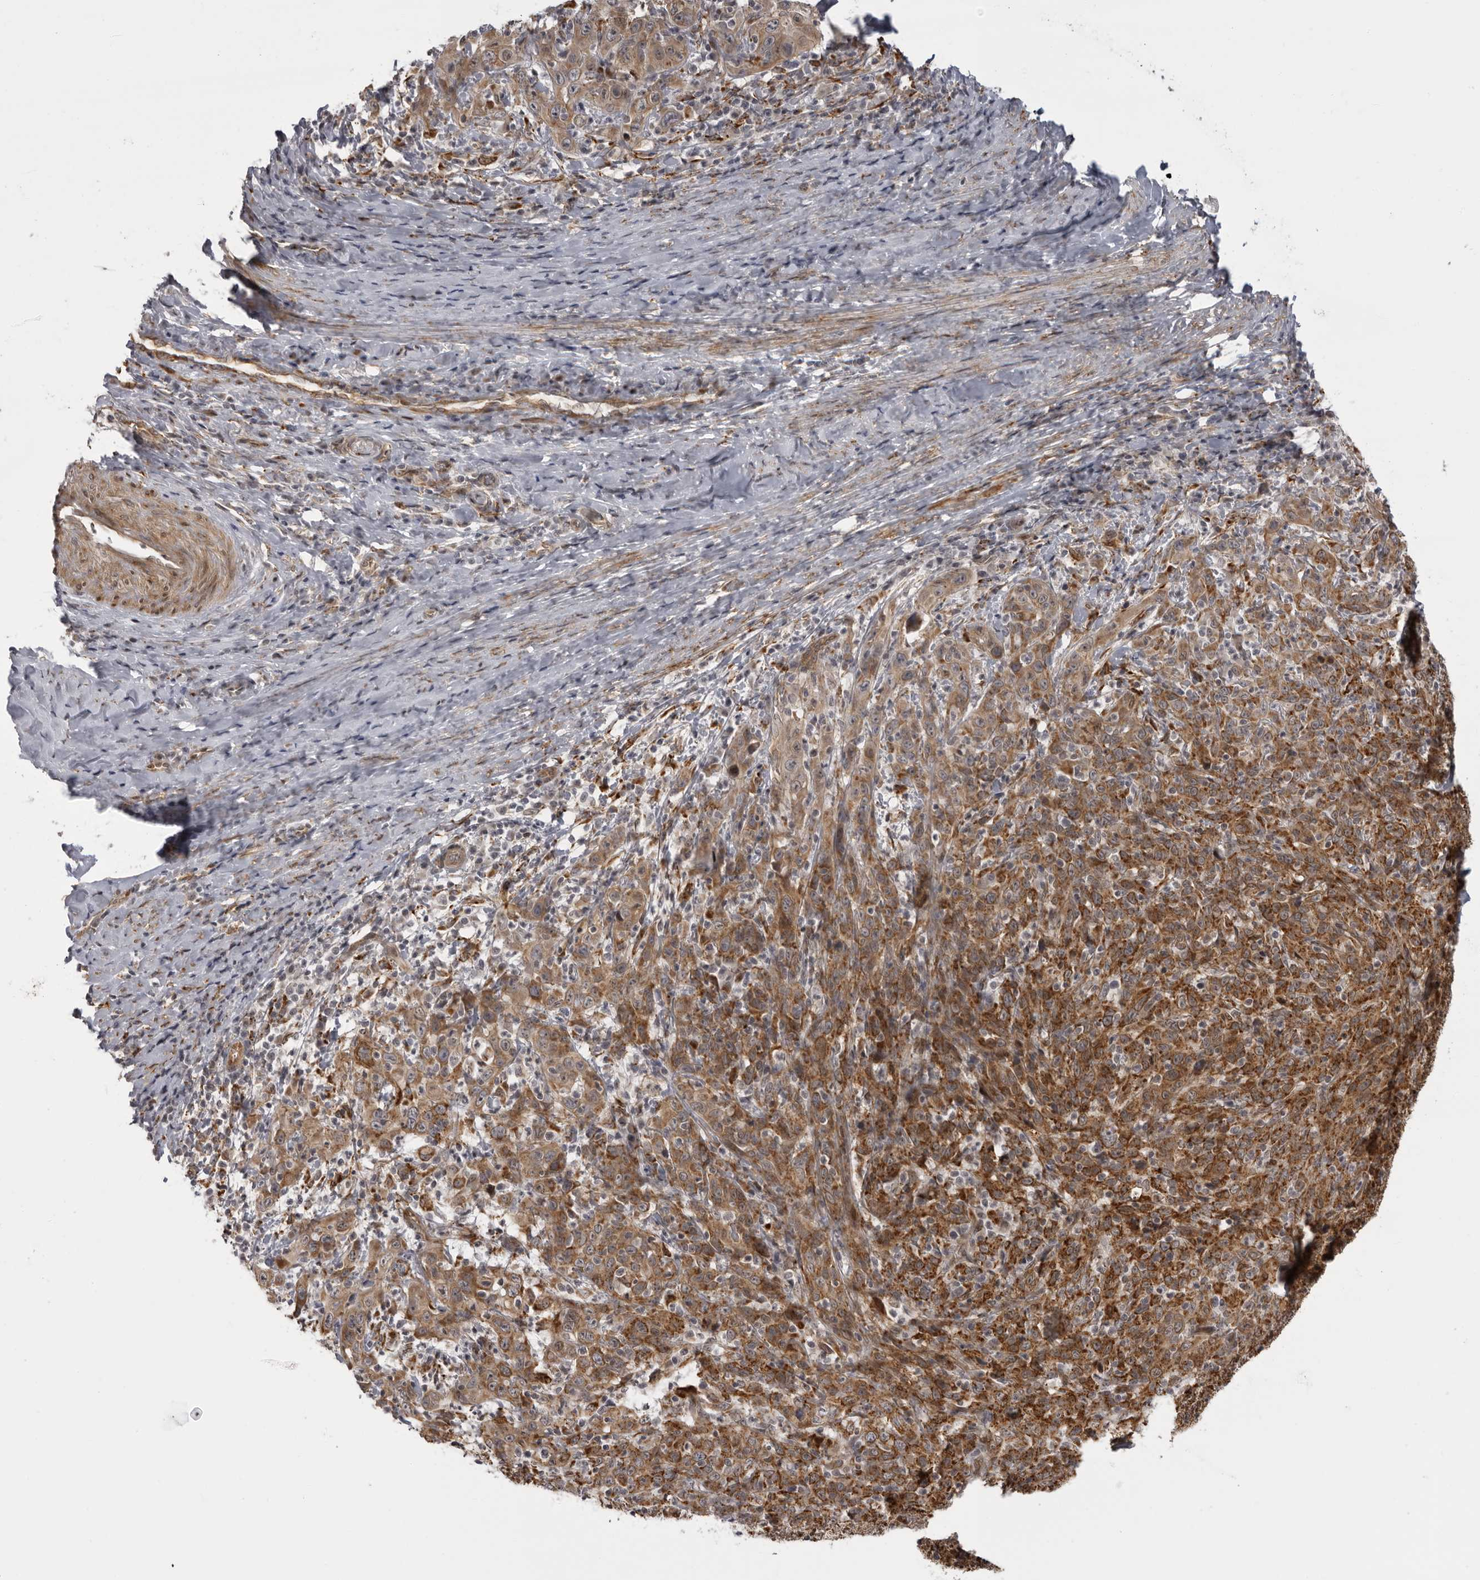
{"staining": {"intensity": "moderate", "quantity": ">75%", "location": "cytoplasmic/membranous"}, "tissue": "cervical cancer", "cell_type": "Tumor cells", "image_type": "cancer", "snomed": [{"axis": "morphology", "description": "Squamous cell carcinoma, NOS"}, {"axis": "topography", "description": "Cervix"}], "caption": "A histopathology image of human cervical cancer stained for a protein demonstrates moderate cytoplasmic/membranous brown staining in tumor cells.", "gene": "DNAH14", "patient": {"sex": "female", "age": 46}}